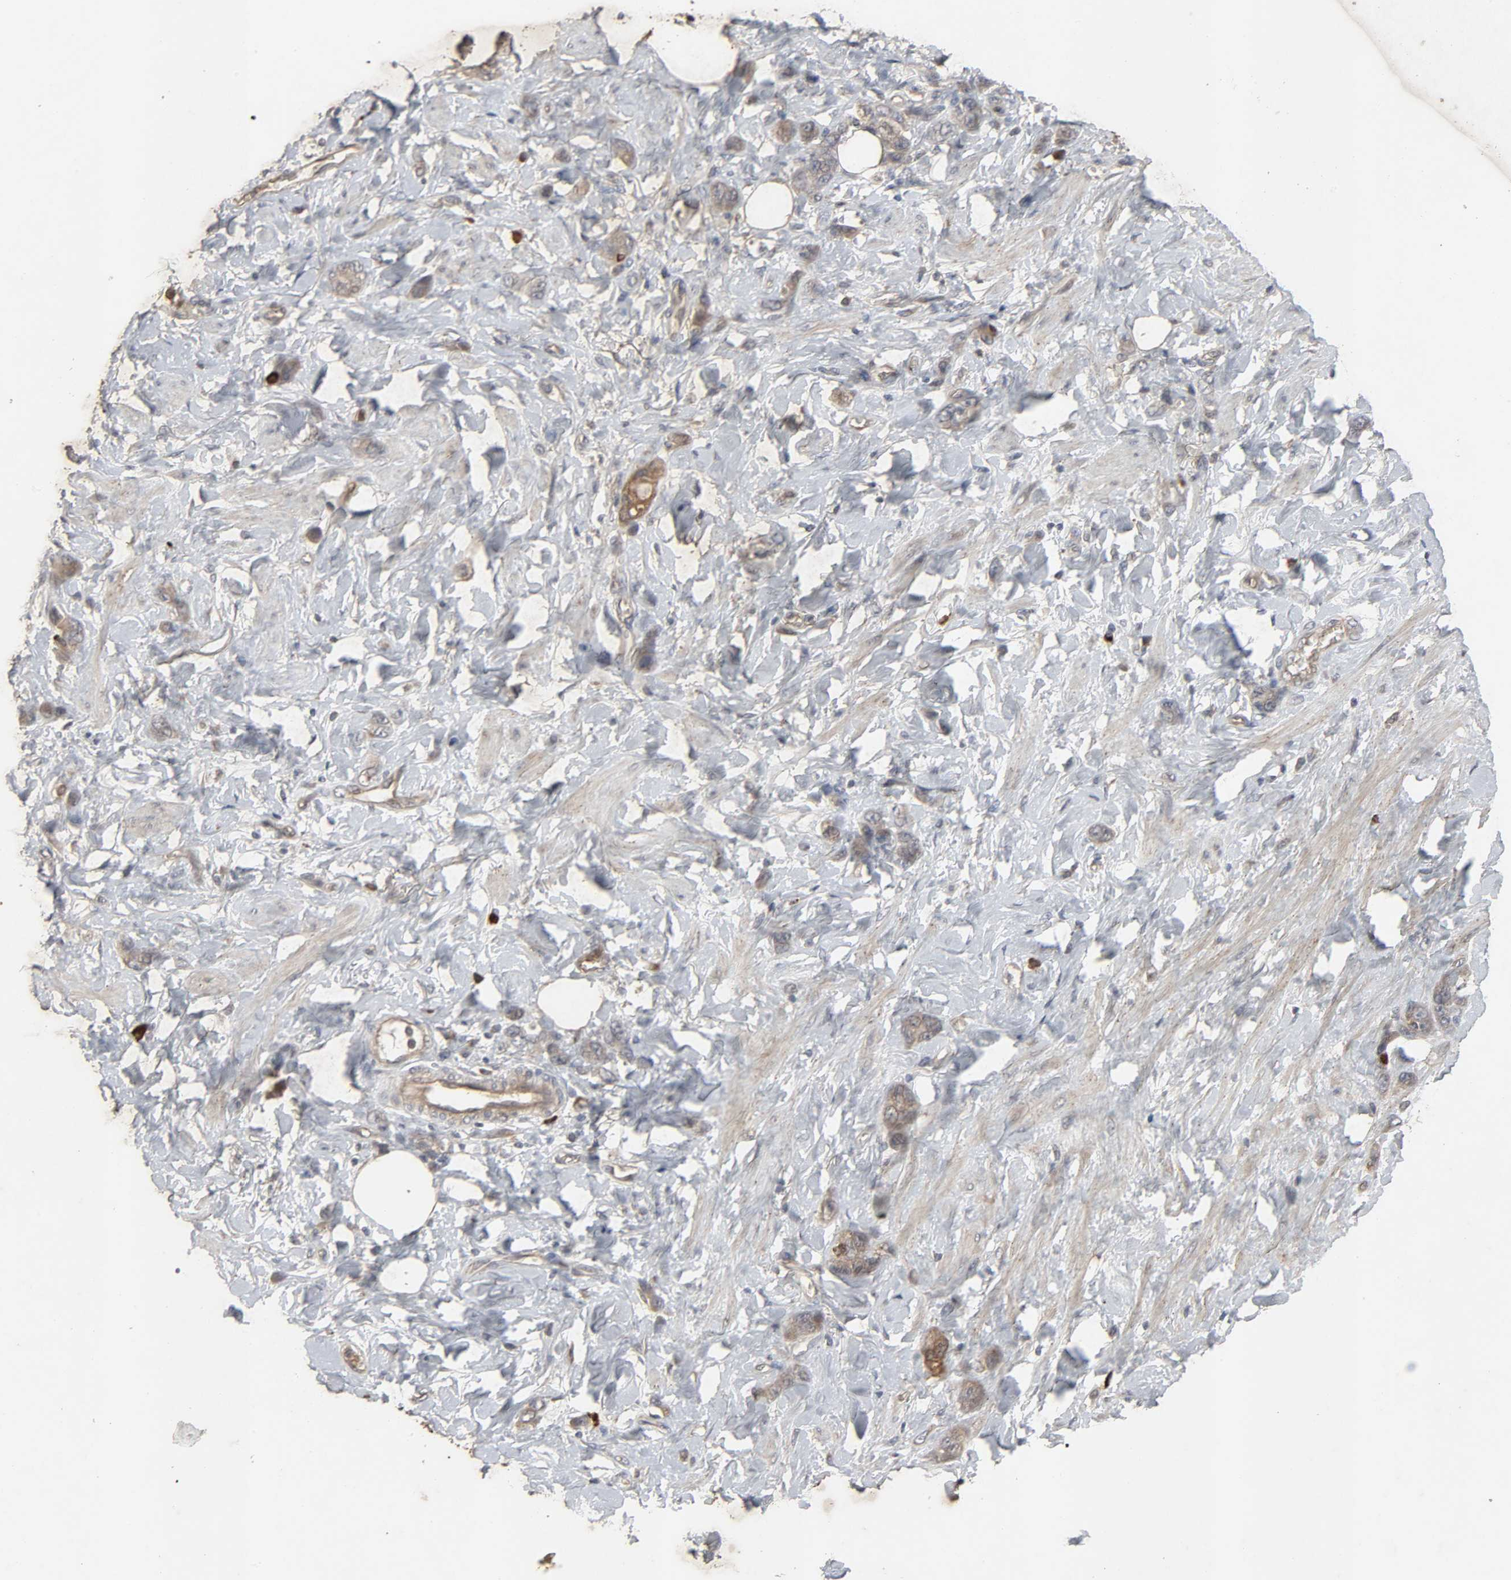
{"staining": {"intensity": "weak", "quantity": ">75%", "location": "cytoplasmic/membranous"}, "tissue": "stomach cancer", "cell_type": "Tumor cells", "image_type": "cancer", "snomed": [{"axis": "morphology", "description": "Adenocarcinoma, NOS"}, {"axis": "topography", "description": "Stomach"}], "caption": "Immunohistochemistry (IHC) histopathology image of neoplastic tissue: stomach cancer (adenocarcinoma) stained using IHC shows low levels of weak protein expression localized specifically in the cytoplasmic/membranous of tumor cells, appearing as a cytoplasmic/membranous brown color.", "gene": "ADCY4", "patient": {"sex": "male", "age": 82}}